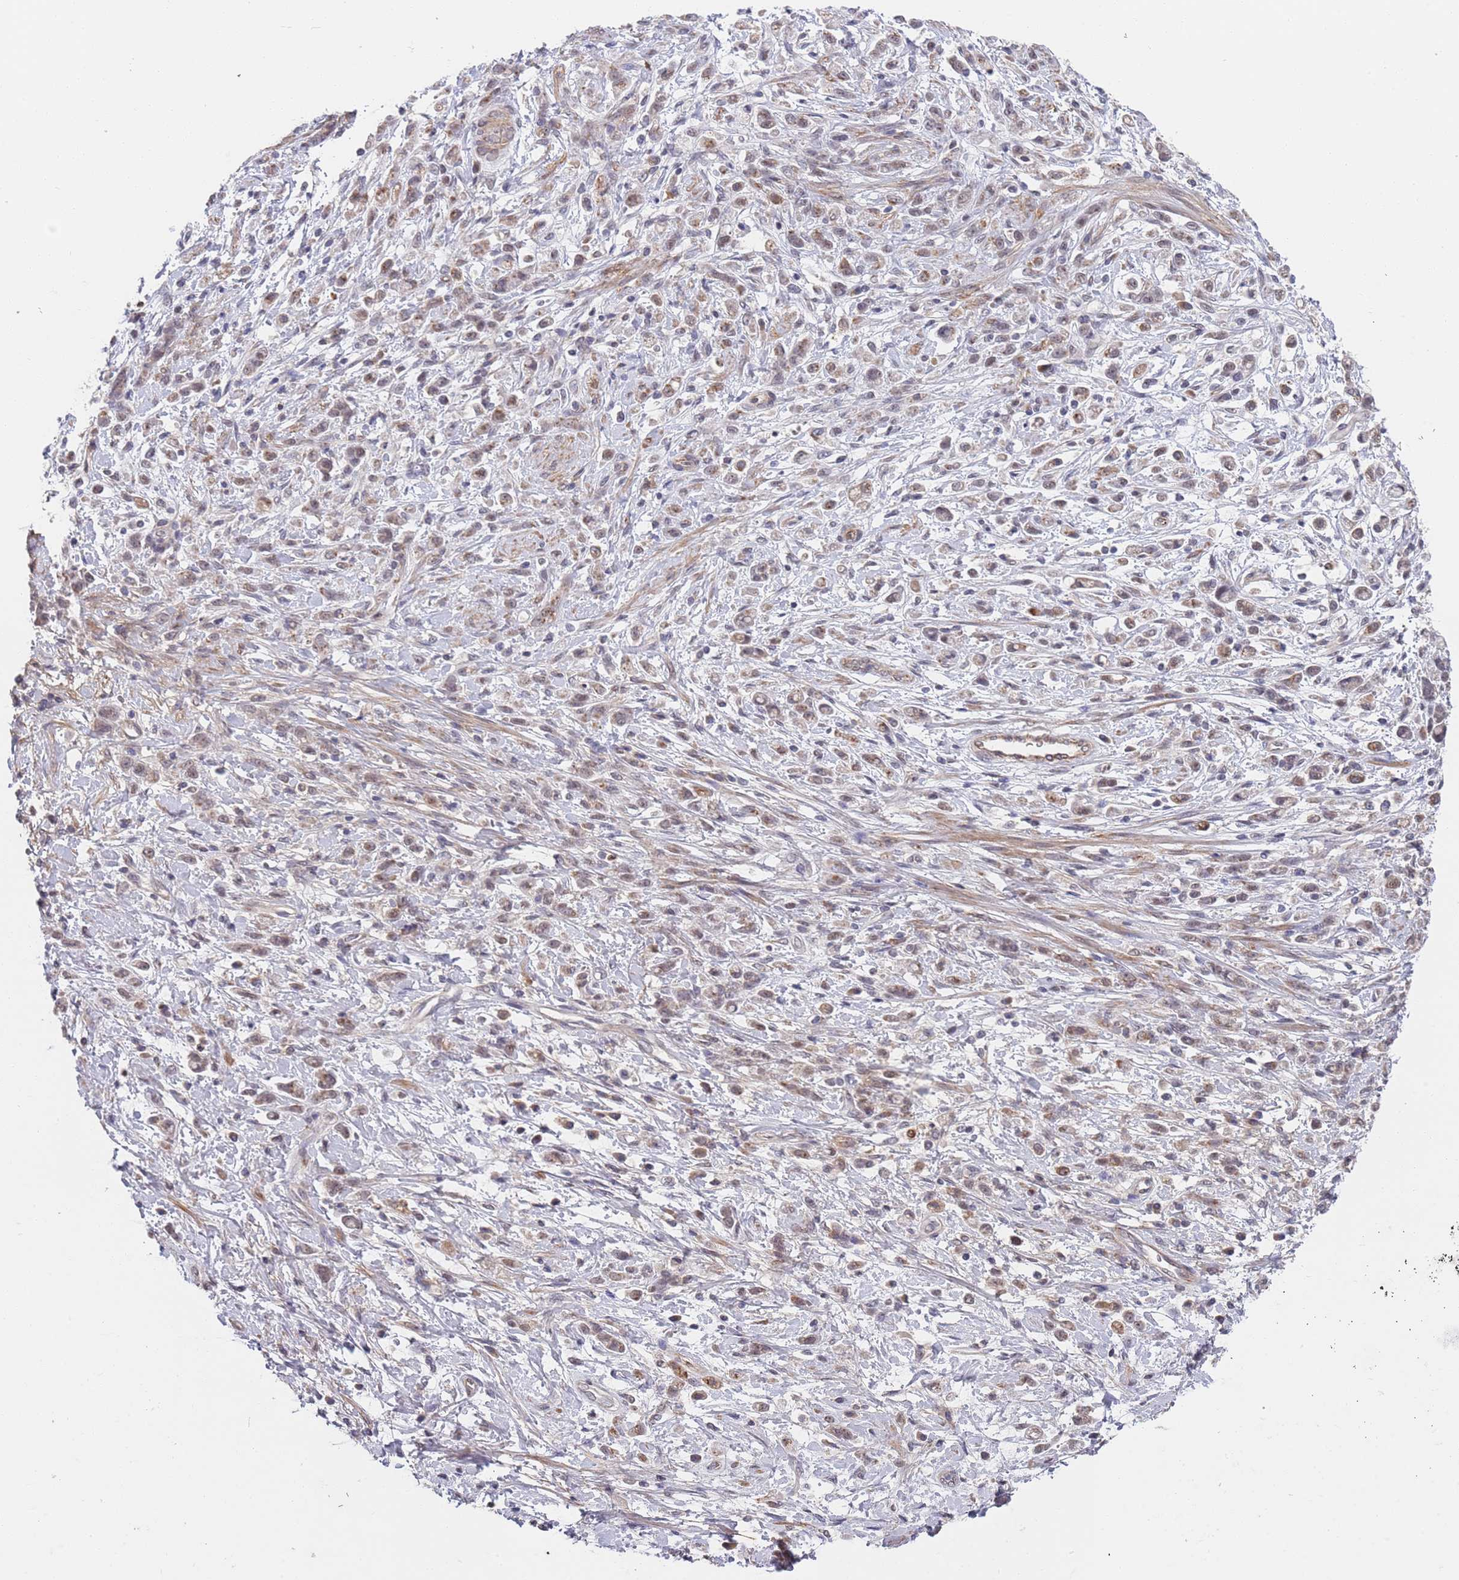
{"staining": {"intensity": "weak", "quantity": "<25%", "location": "cytoplasmic/membranous"}, "tissue": "stomach cancer", "cell_type": "Tumor cells", "image_type": "cancer", "snomed": [{"axis": "morphology", "description": "Adenocarcinoma, NOS"}, {"axis": "topography", "description": "Stomach"}], "caption": "A high-resolution photomicrograph shows immunohistochemistry (IHC) staining of stomach adenocarcinoma, which displays no significant positivity in tumor cells.", "gene": "B4GALT4", "patient": {"sex": "female", "age": 60}}